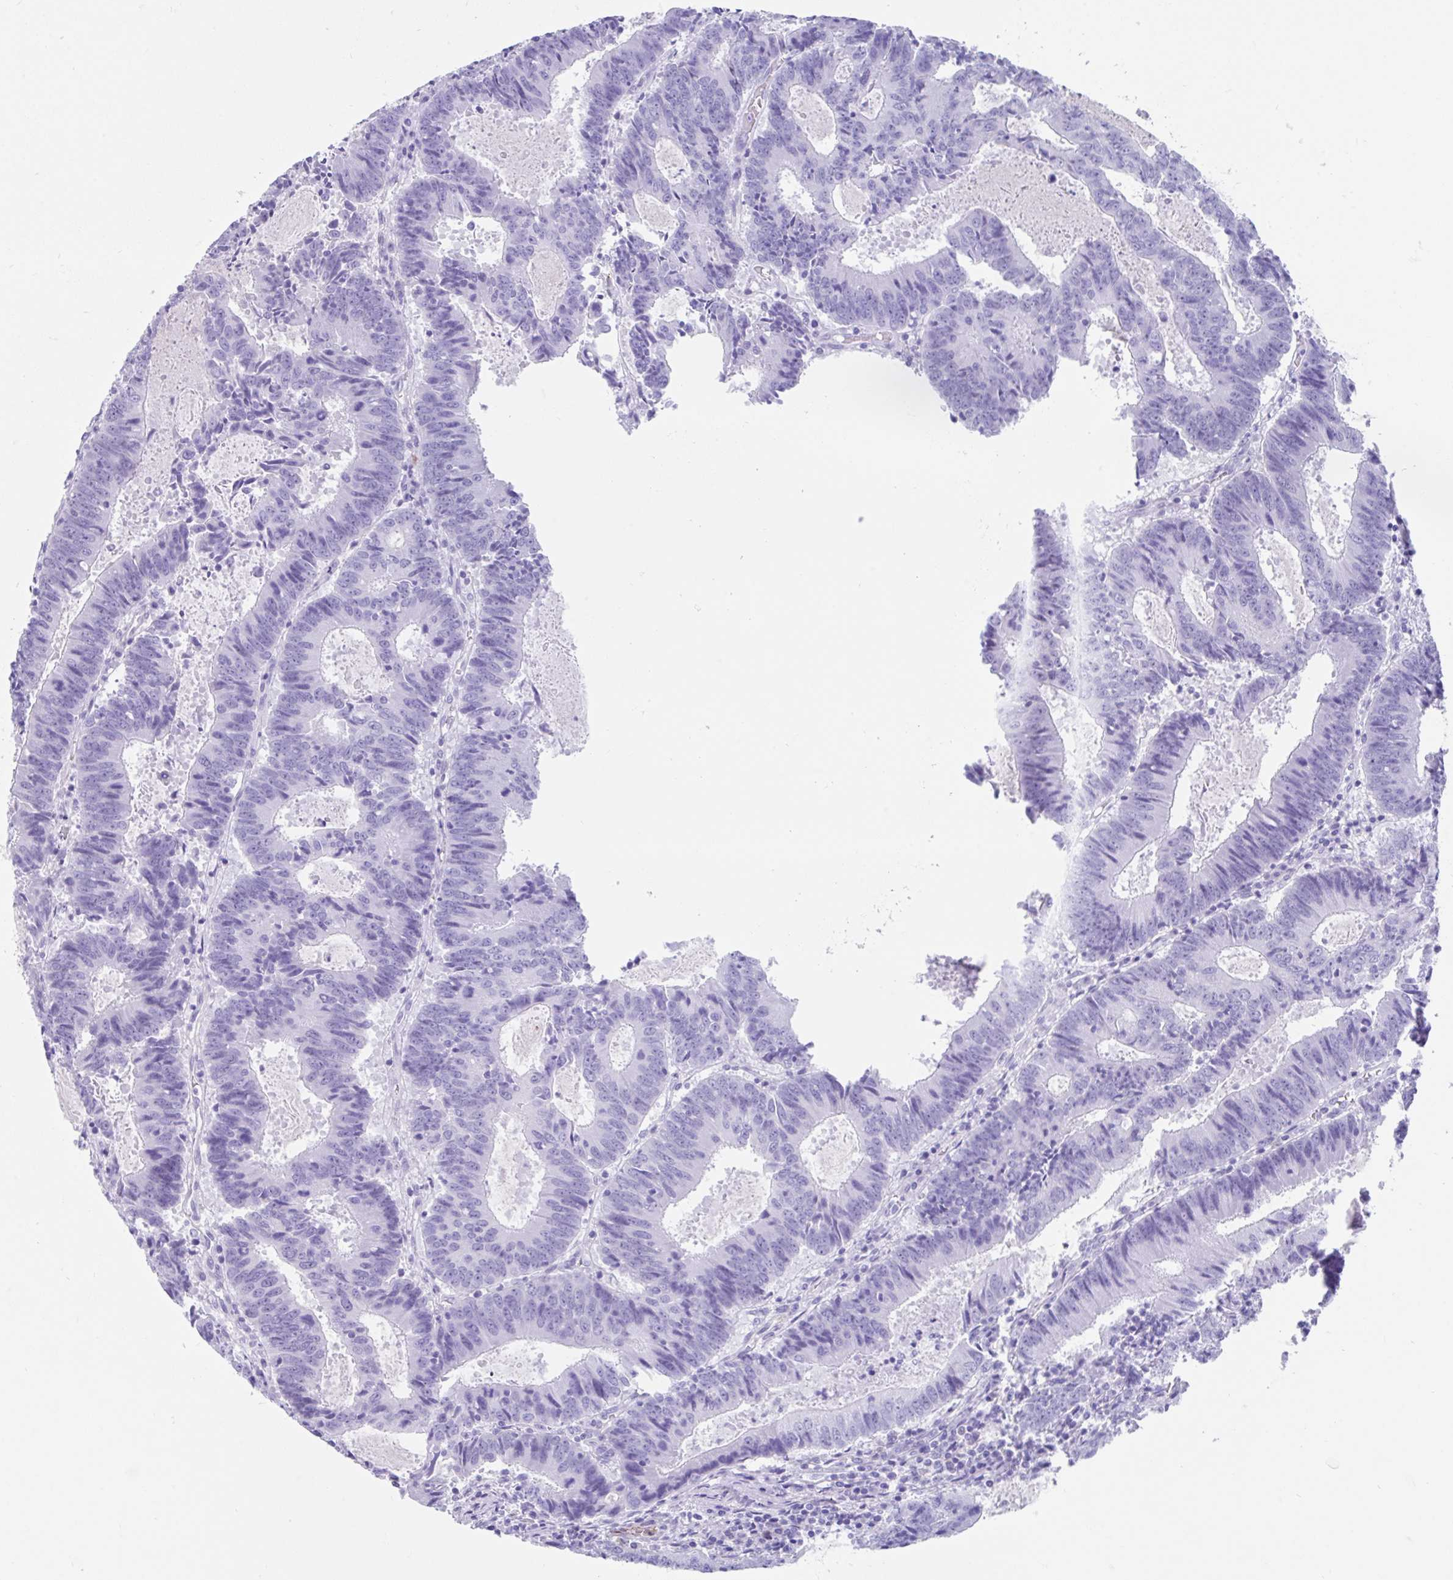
{"staining": {"intensity": "negative", "quantity": "none", "location": "none"}, "tissue": "colorectal cancer", "cell_type": "Tumor cells", "image_type": "cancer", "snomed": [{"axis": "morphology", "description": "Adenocarcinoma, NOS"}, {"axis": "topography", "description": "Colon"}], "caption": "Micrograph shows no protein staining in tumor cells of colorectal adenocarcinoma tissue.", "gene": "FAM107A", "patient": {"sex": "male", "age": 67}}